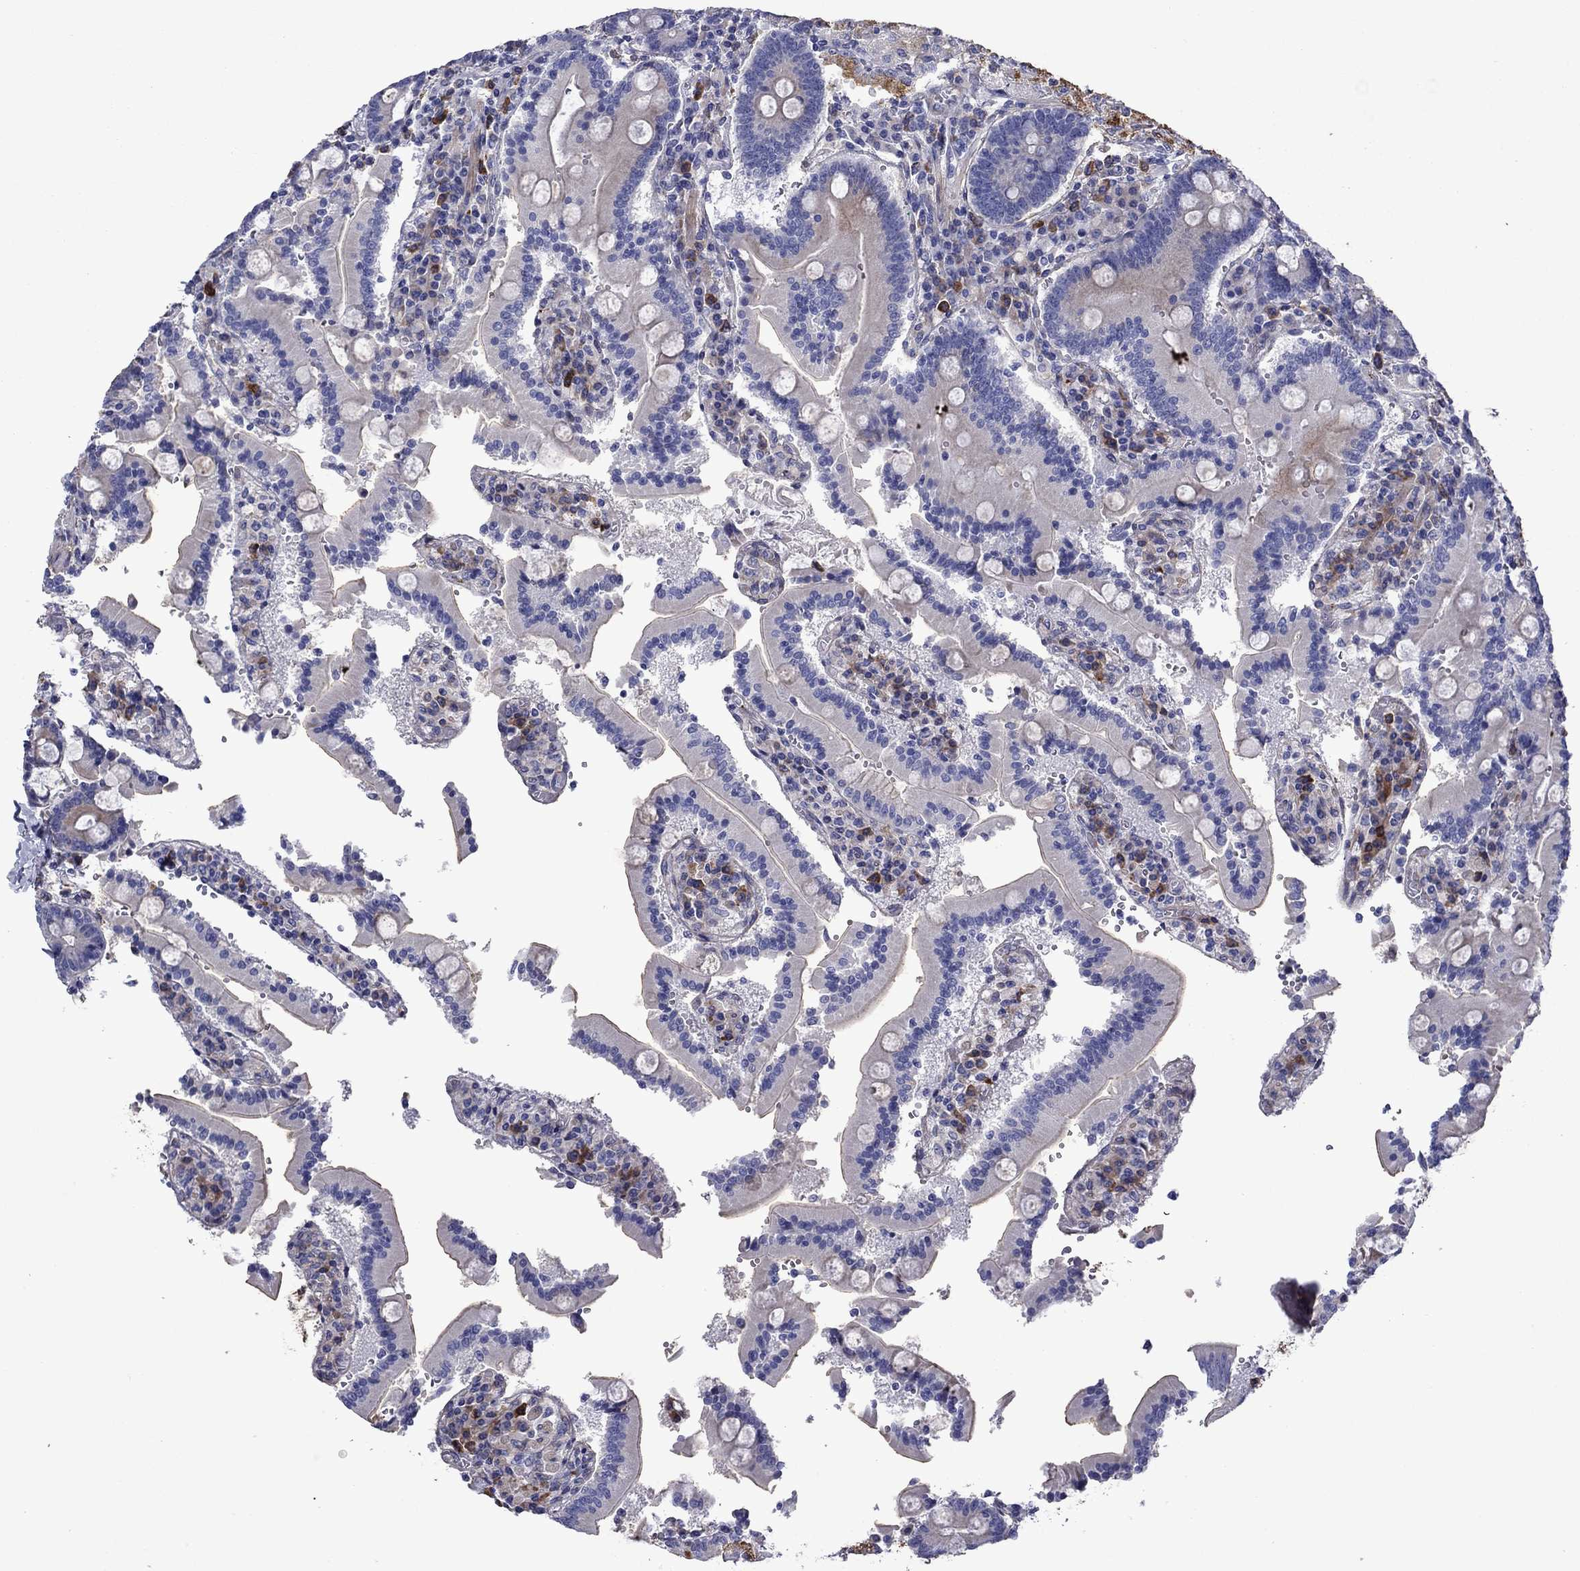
{"staining": {"intensity": "negative", "quantity": "none", "location": "none"}, "tissue": "duodenum", "cell_type": "Glandular cells", "image_type": "normal", "snomed": [{"axis": "morphology", "description": "Normal tissue, NOS"}, {"axis": "topography", "description": "Duodenum"}], "caption": "High power microscopy histopathology image of an immunohistochemistry (IHC) image of unremarkable duodenum, revealing no significant positivity in glandular cells.", "gene": "HSPG2", "patient": {"sex": "female", "age": 62}}